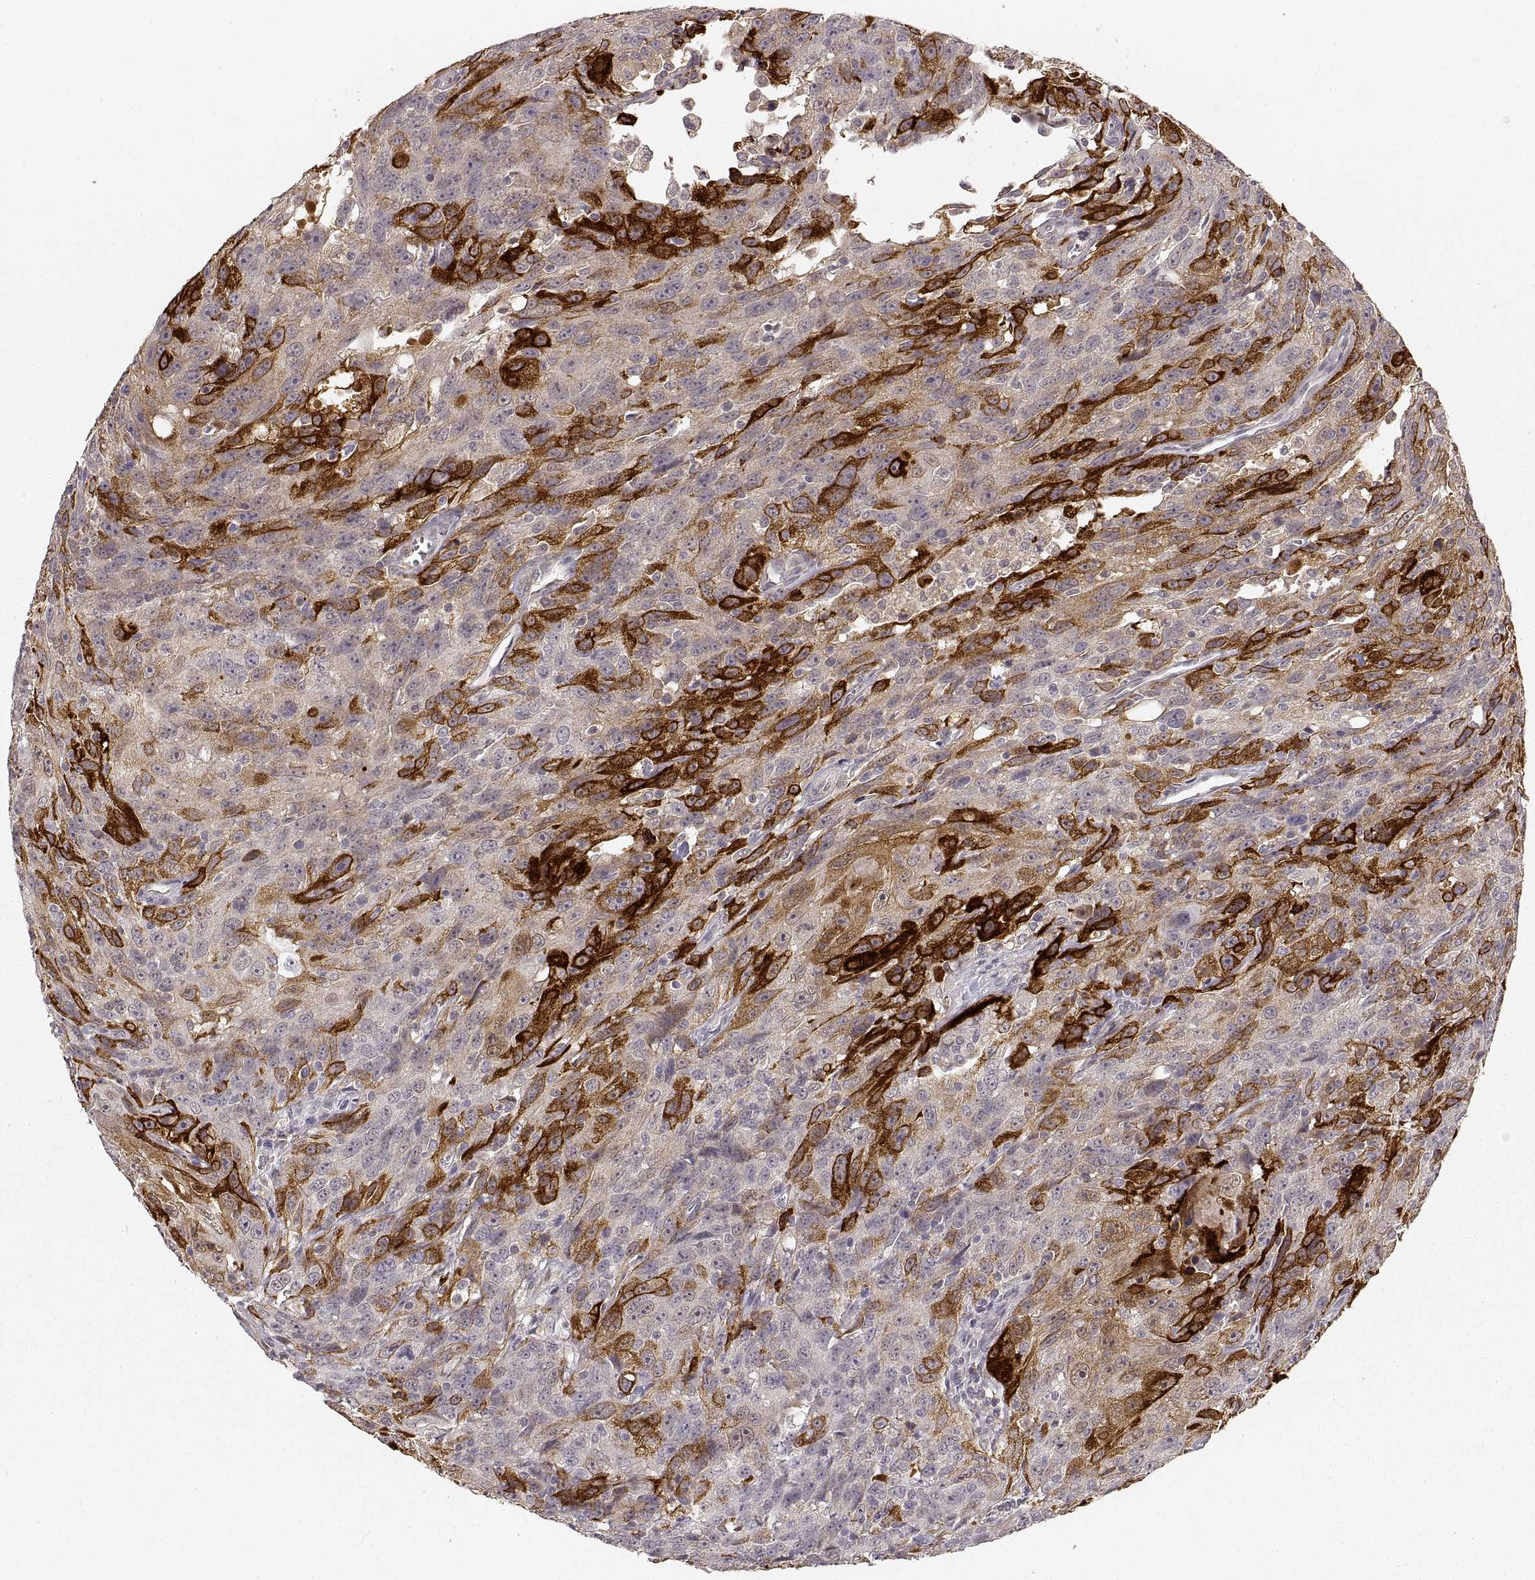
{"staining": {"intensity": "strong", "quantity": ">75%", "location": "cytoplasmic/membranous"}, "tissue": "urothelial cancer", "cell_type": "Tumor cells", "image_type": "cancer", "snomed": [{"axis": "morphology", "description": "Urothelial carcinoma, NOS"}, {"axis": "morphology", "description": "Urothelial carcinoma, High grade"}, {"axis": "topography", "description": "Urinary bladder"}], "caption": "Protein expression analysis of urothelial cancer shows strong cytoplasmic/membranous expression in about >75% of tumor cells. The protein of interest is shown in brown color, while the nuclei are stained blue.", "gene": "LAMC2", "patient": {"sex": "female", "age": 73}}